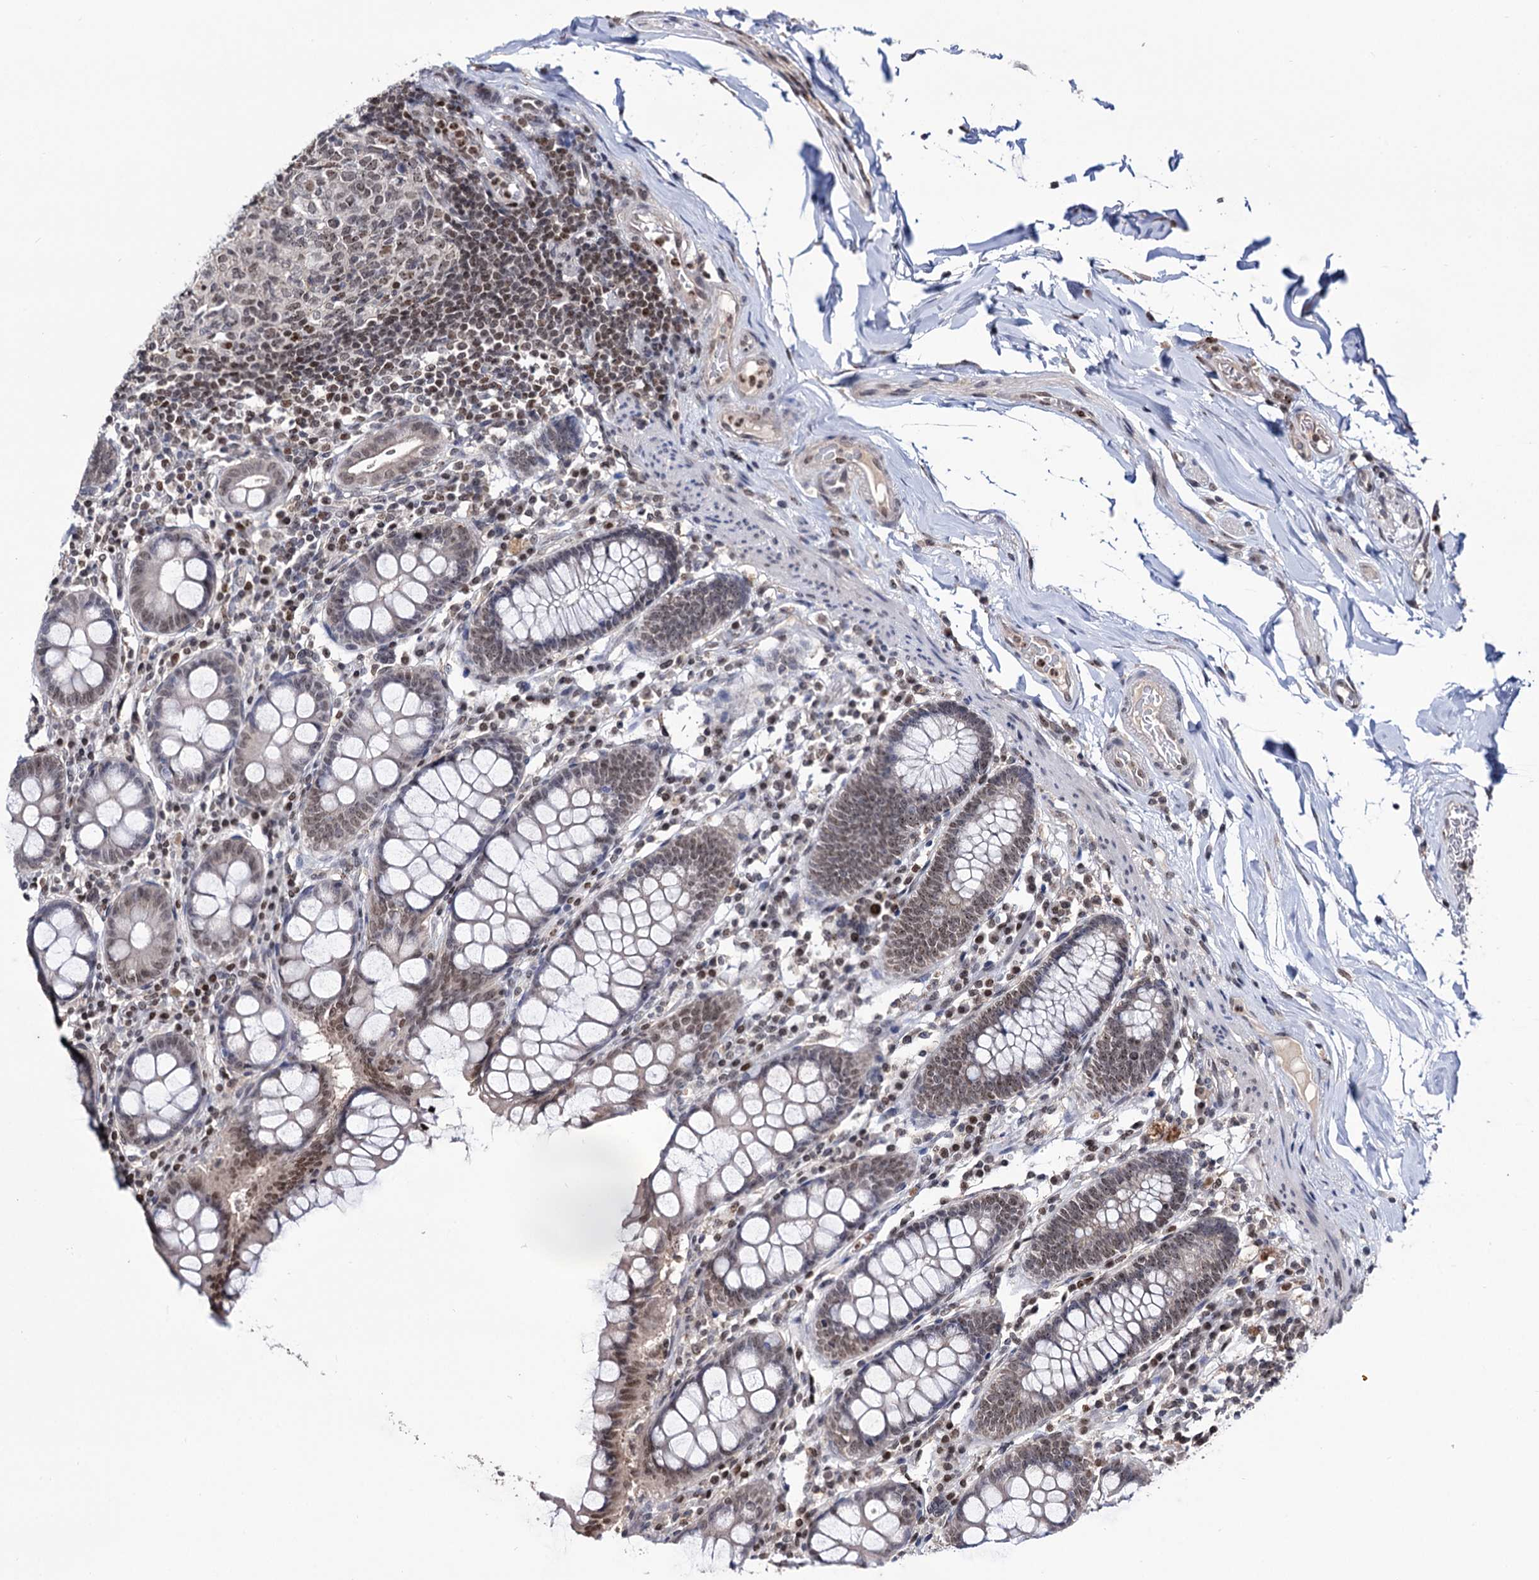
{"staining": {"intensity": "moderate", "quantity": "25%-75%", "location": "nuclear"}, "tissue": "colon", "cell_type": "Endothelial cells", "image_type": "normal", "snomed": [{"axis": "morphology", "description": "Normal tissue, NOS"}, {"axis": "topography", "description": "Colon"}], "caption": "Human colon stained for a protein (brown) shows moderate nuclear positive positivity in approximately 25%-75% of endothelial cells.", "gene": "SMCHD1", "patient": {"sex": "female", "age": 79}}